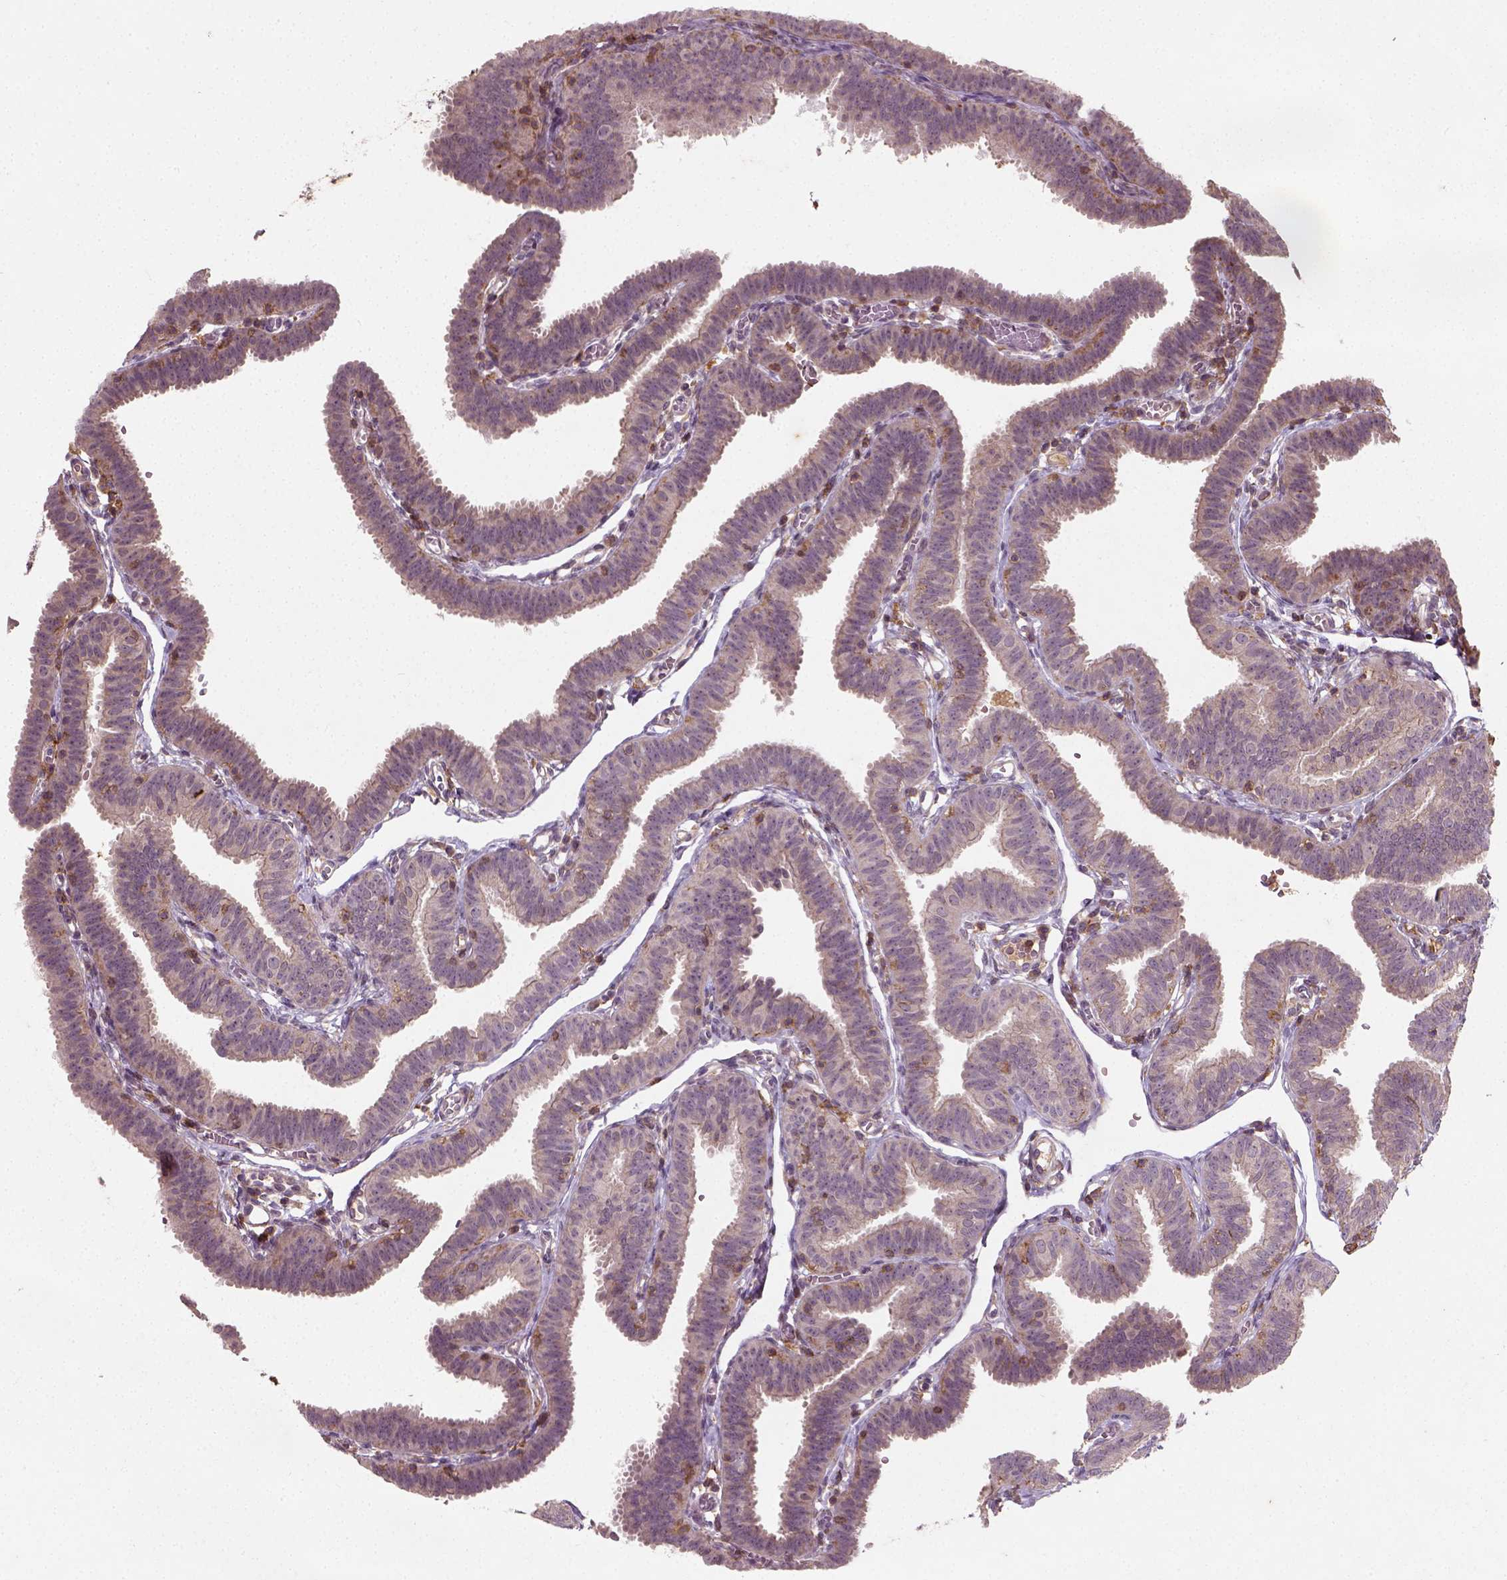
{"staining": {"intensity": "negative", "quantity": "none", "location": "none"}, "tissue": "fallopian tube", "cell_type": "Glandular cells", "image_type": "normal", "snomed": [{"axis": "morphology", "description": "Normal tissue, NOS"}, {"axis": "topography", "description": "Fallopian tube"}], "caption": "Normal fallopian tube was stained to show a protein in brown. There is no significant expression in glandular cells. (DAB immunohistochemistry (IHC), high magnification).", "gene": "CAMKK1", "patient": {"sex": "female", "age": 25}}